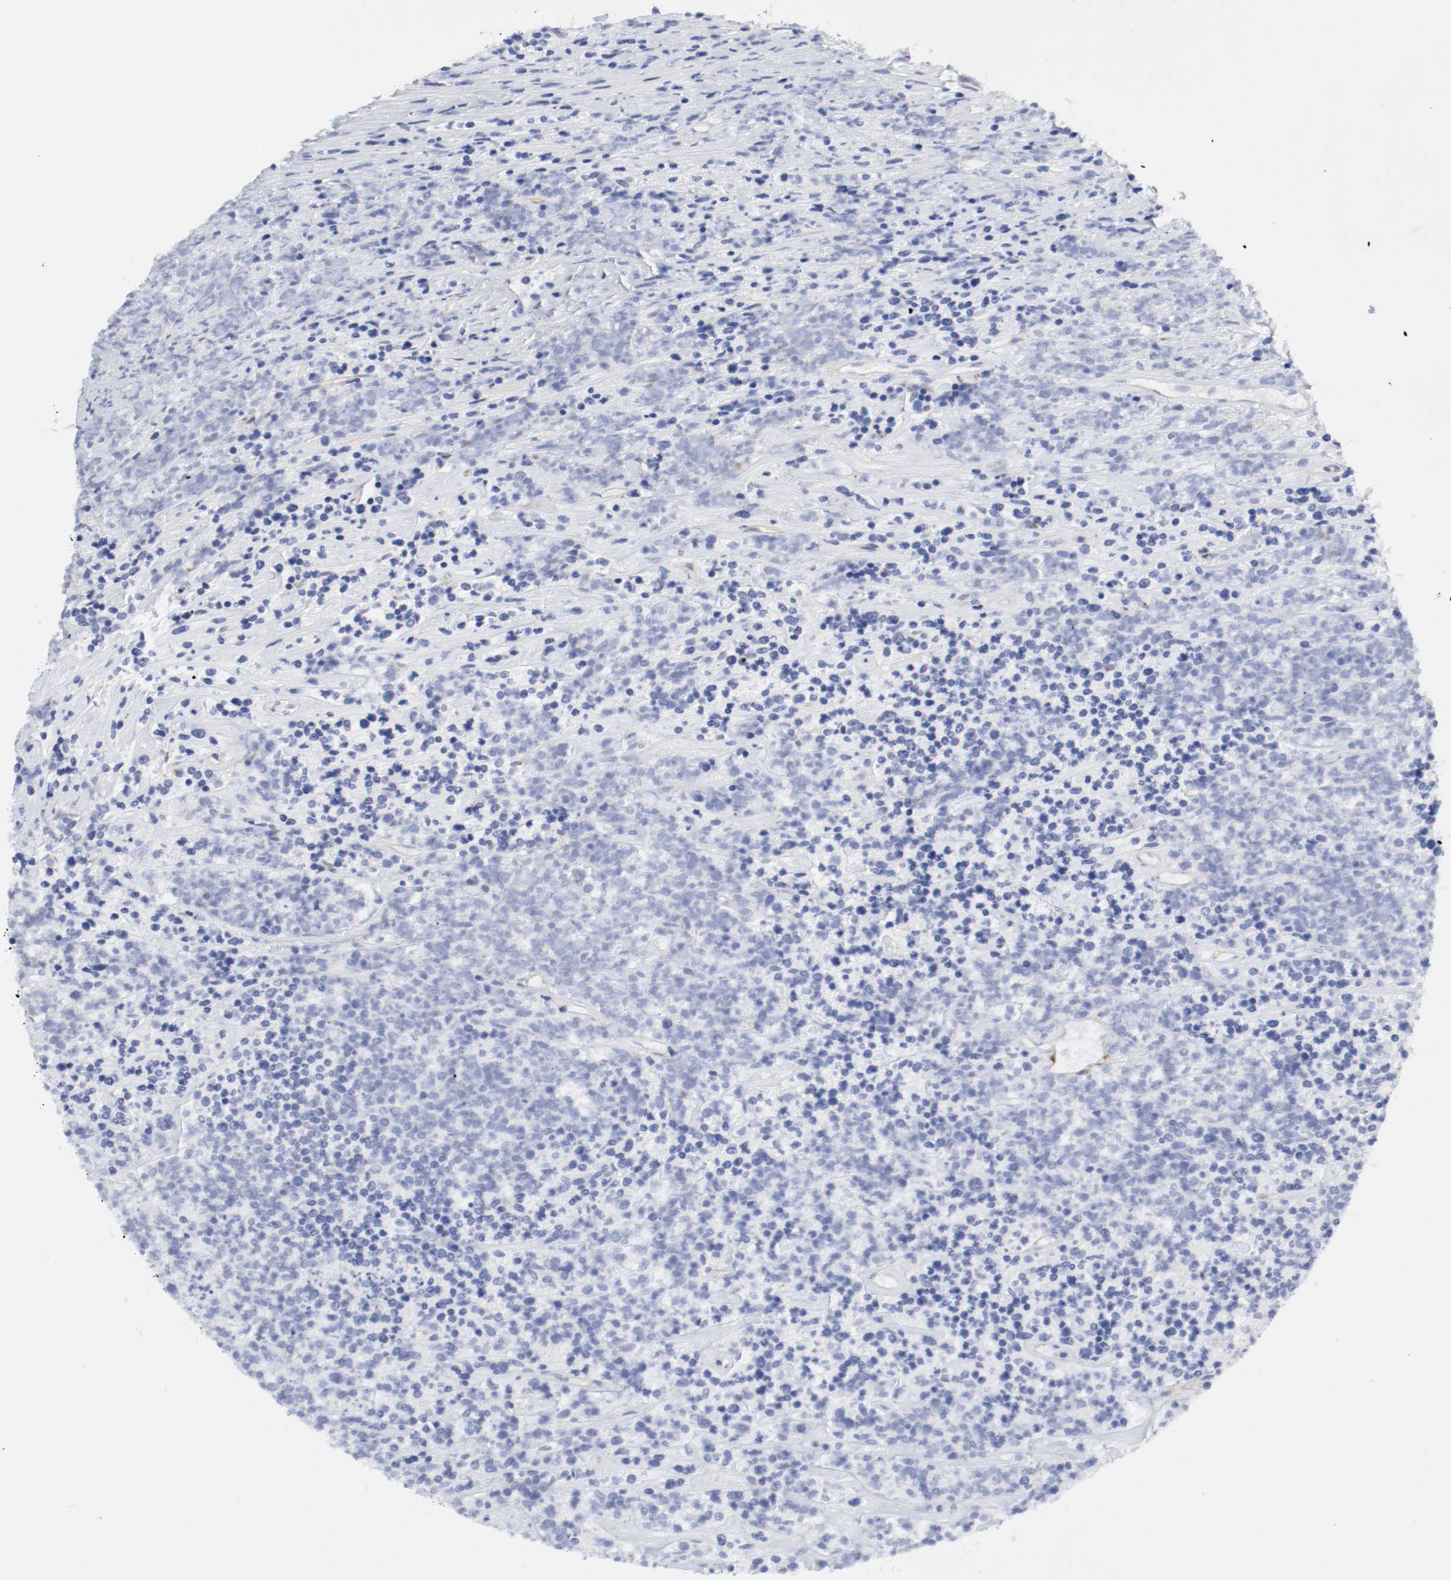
{"staining": {"intensity": "negative", "quantity": "none", "location": "none"}, "tissue": "lymphoma", "cell_type": "Tumor cells", "image_type": "cancer", "snomed": [{"axis": "morphology", "description": "Malignant lymphoma, non-Hodgkin's type, High grade"}, {"axis": "topography", "description": "Lymph node"}], "caption": "Lymphoma stained for a protein using immunohistochemistry exhibits no expression tumor cells.", "gene": "IFITM1", "patient": {"sex": "female", "age": 73}}